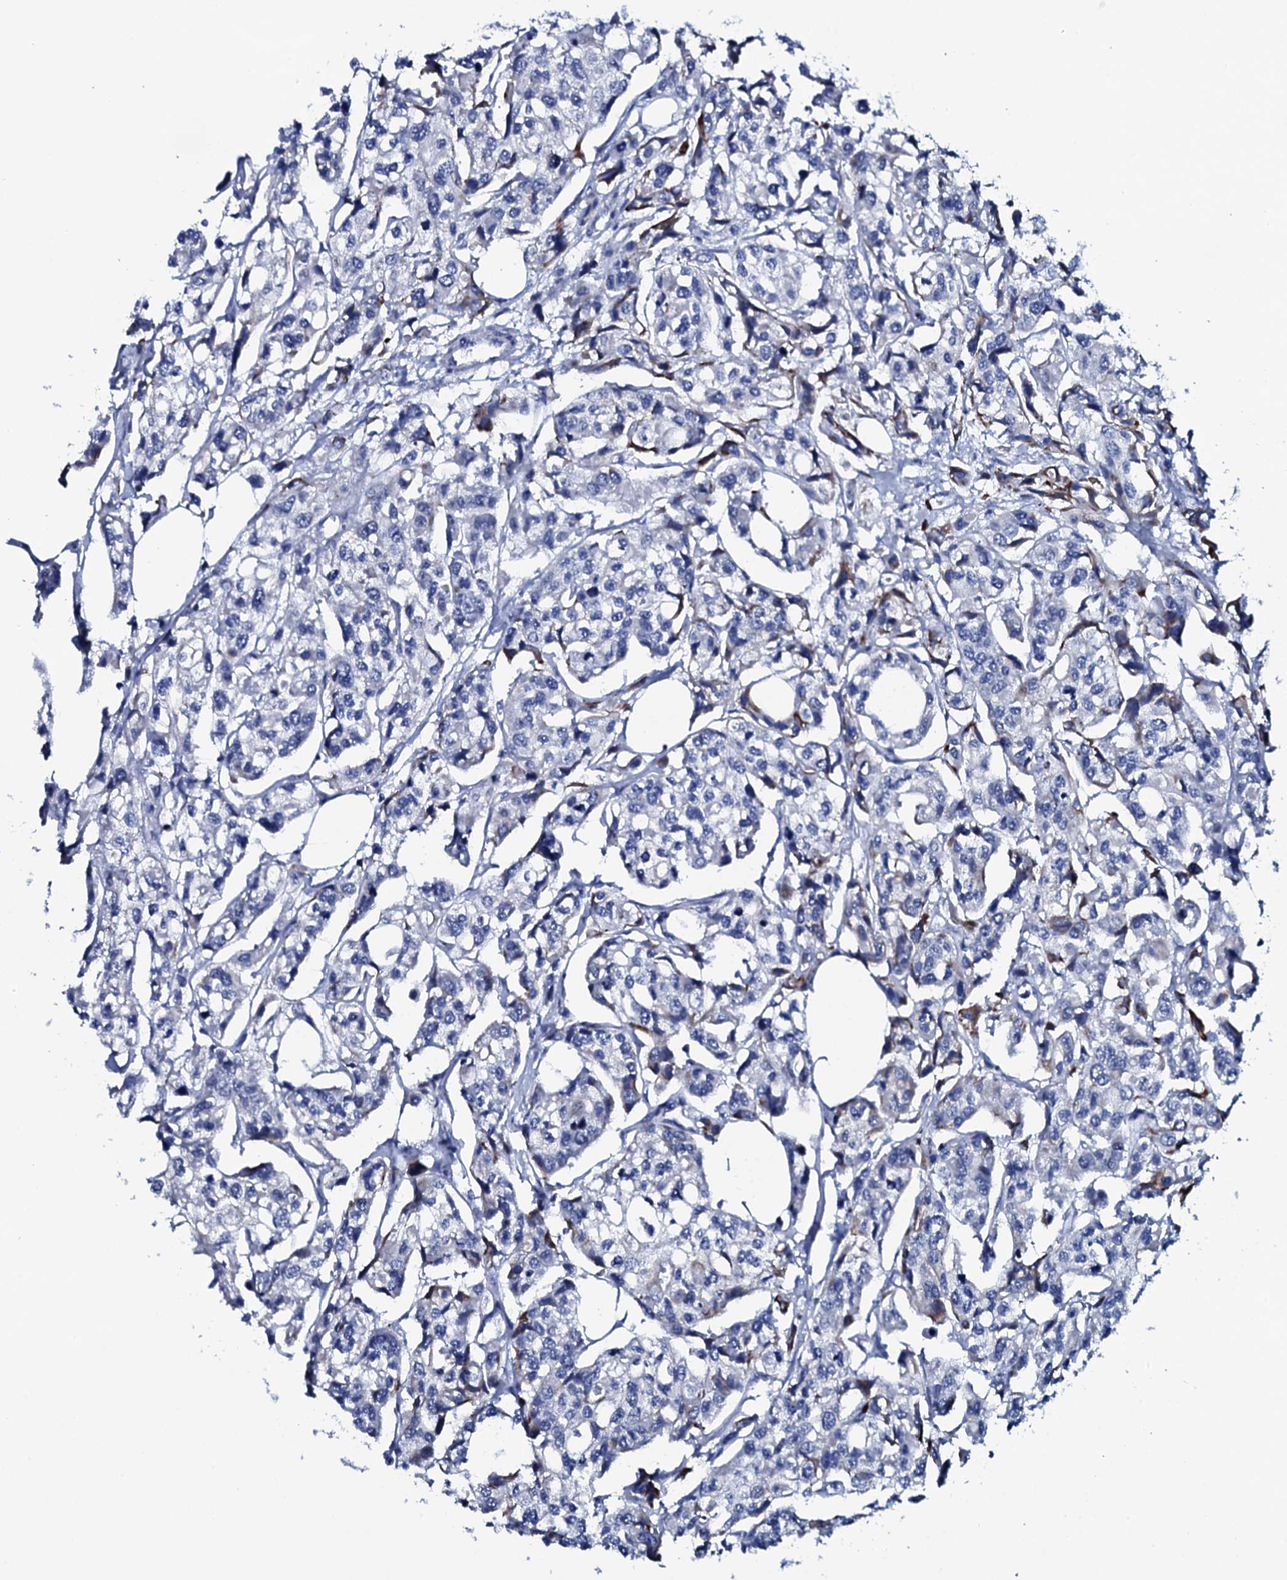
{"staining": {"intensity": "negative", "quantity": "none", "location": "none"}, "tissue": "urothelial cancer", "cell_type": "Tumor cells", "image_type": "cancer", "snomed": [{"axis": "morphology", "description": "Urothelial carcinoma, High grade"}, {"axis": "topography", "description": "Urinary bladder"}], "caption": "Tumor cells are negative for protein expression in human urothelial carcinoma (high-grade). (IHC, brightfield microscopy, high magnification).", "gene": "GYS2", "patient": {"sex": "male", "age": 67}}